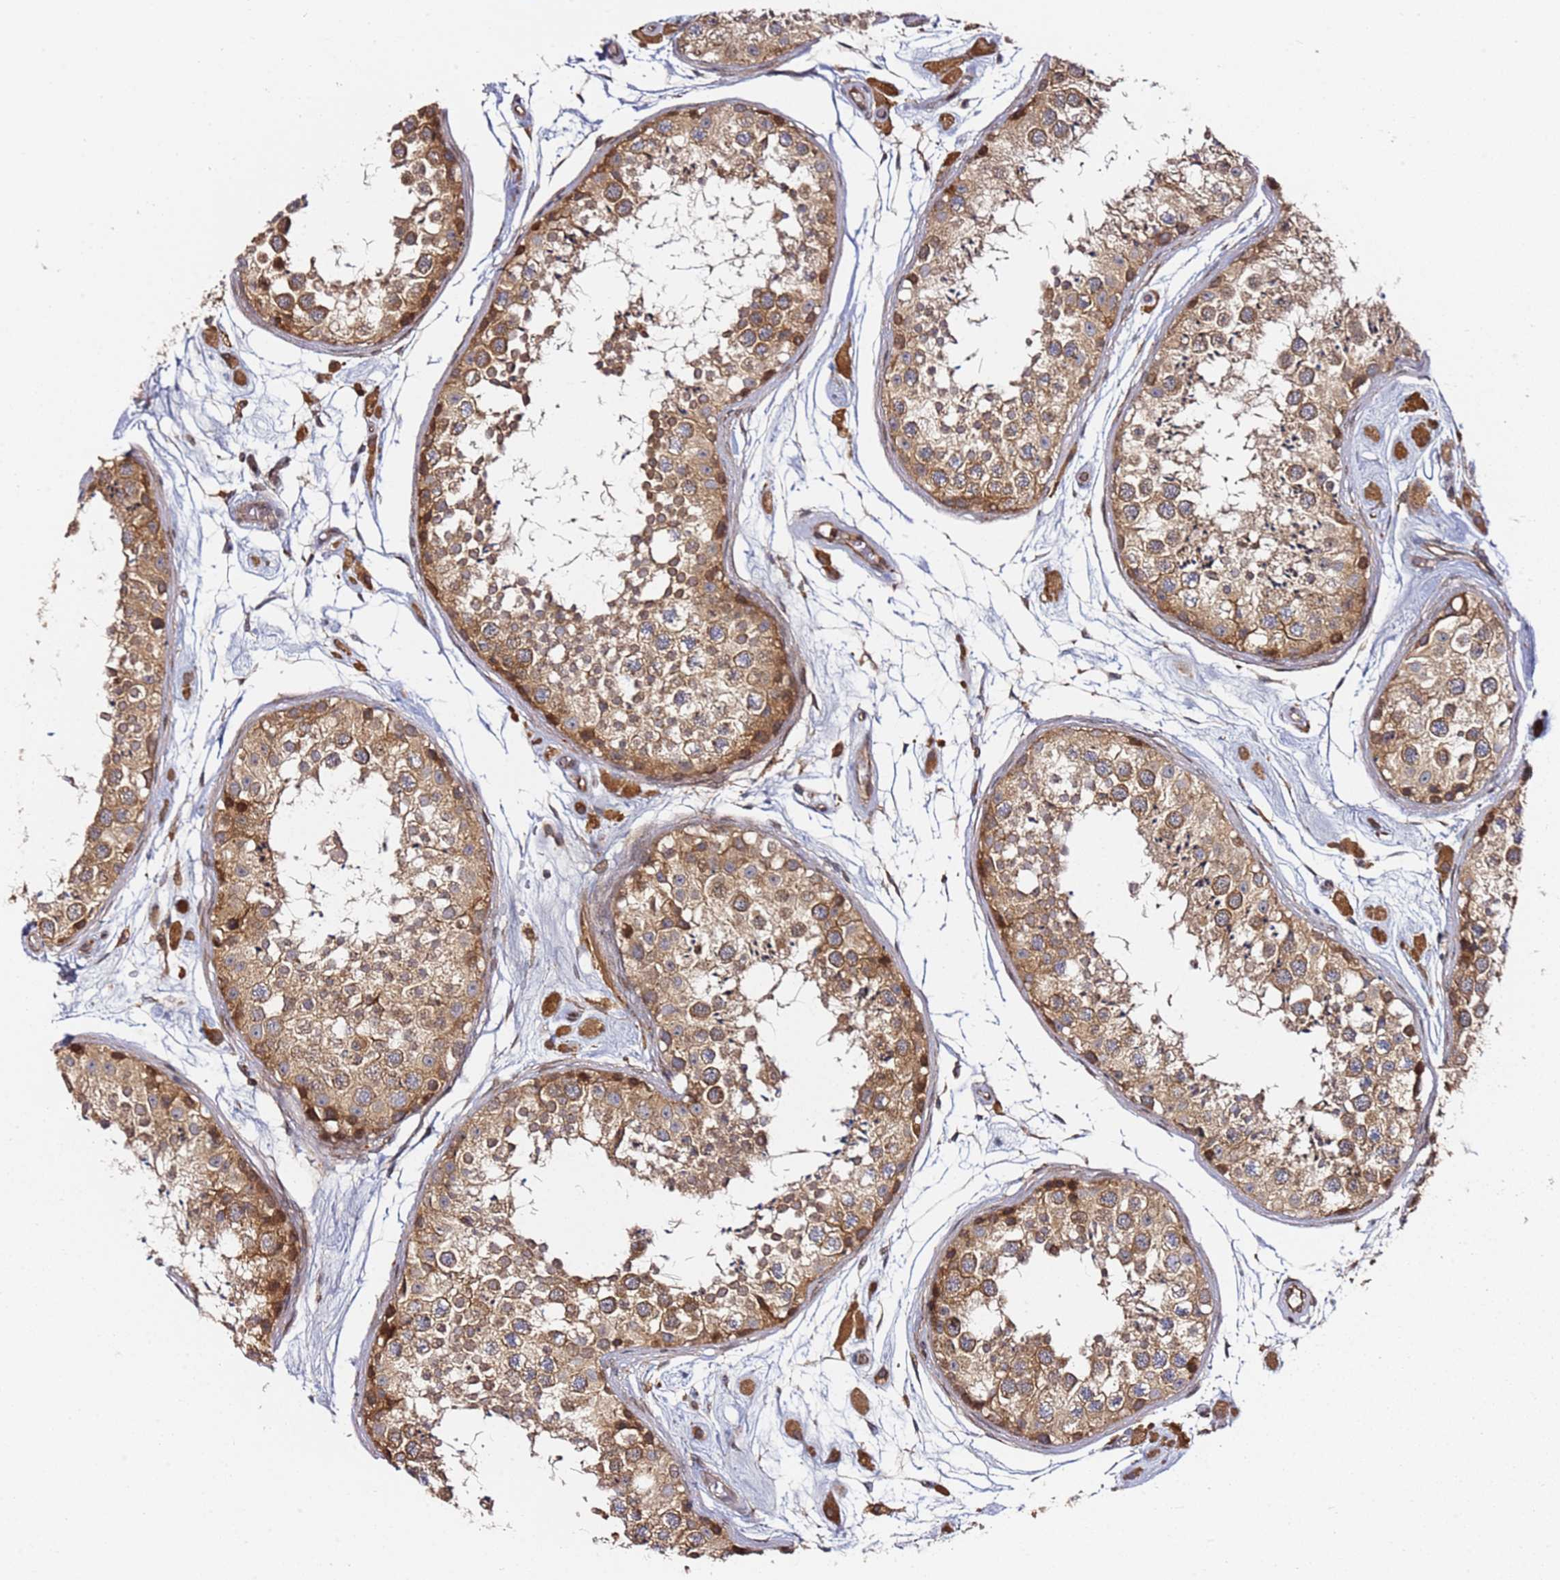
{"staining": {"intensity": "moderate", "quantity": ">75%", "location": "cytoplasmic/membranous"}, "tissue": "testis", "cell_type": "Cells in seminiferous ducts", "image_type": "normal", "snomed": [{"axis": "morphology", "description": "Normal tissue, NOS"}, {"axis": "topography", "description": "Testis"}], "caption": "A micrograph of testis stained for a protein shows moderate cytoplasmic/membranous brown staining in cells in seminiferous ducts. Ihc stains the protein in brown and the nuclei are stained blue.", "gene": "PRKAB2", "patient": {"sex": "male", "age": 25}}